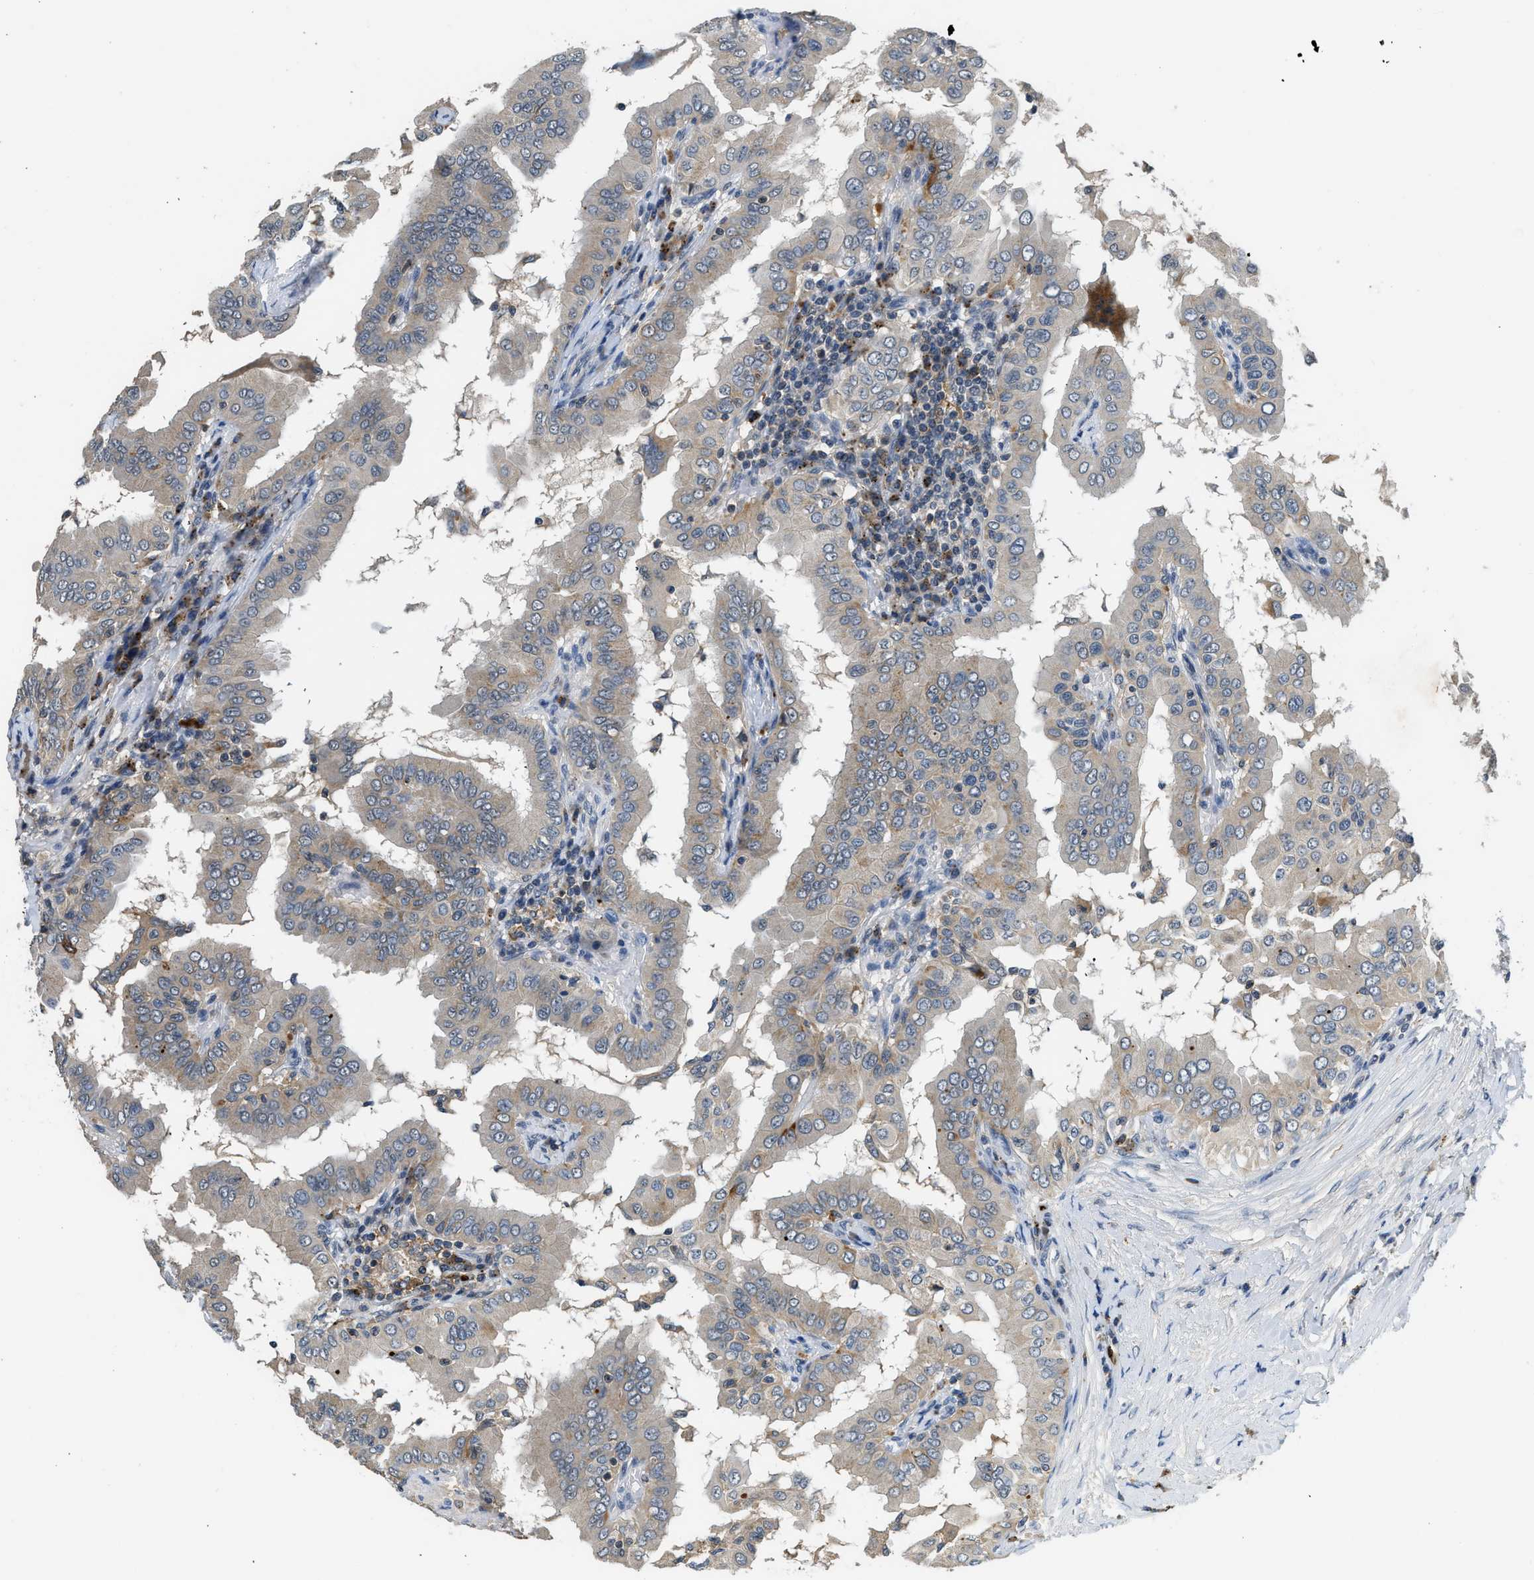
{"staining": {"intensity": "moderate", "quantity": "<25%", "location": "cytoplasmic/membranous"}, "tissue": "thyroid cancer", "cell_type": "Tumor cells", "image_type": "cancer", "snomed": [{"axis": "morphology", "description": "Papillary adenocarcinoma, NOS"}, {"axis": "topography", "description": "Thyroid gland"}], "caption": "Protein staining by IHC shows moderate cytoplasmic/membranous positivity in about <25% of tumor cells in papillary adenocarcinoma (thyroid).", "gene": "SLC15A4", "patient": {"sex": "male", "age": 33}}